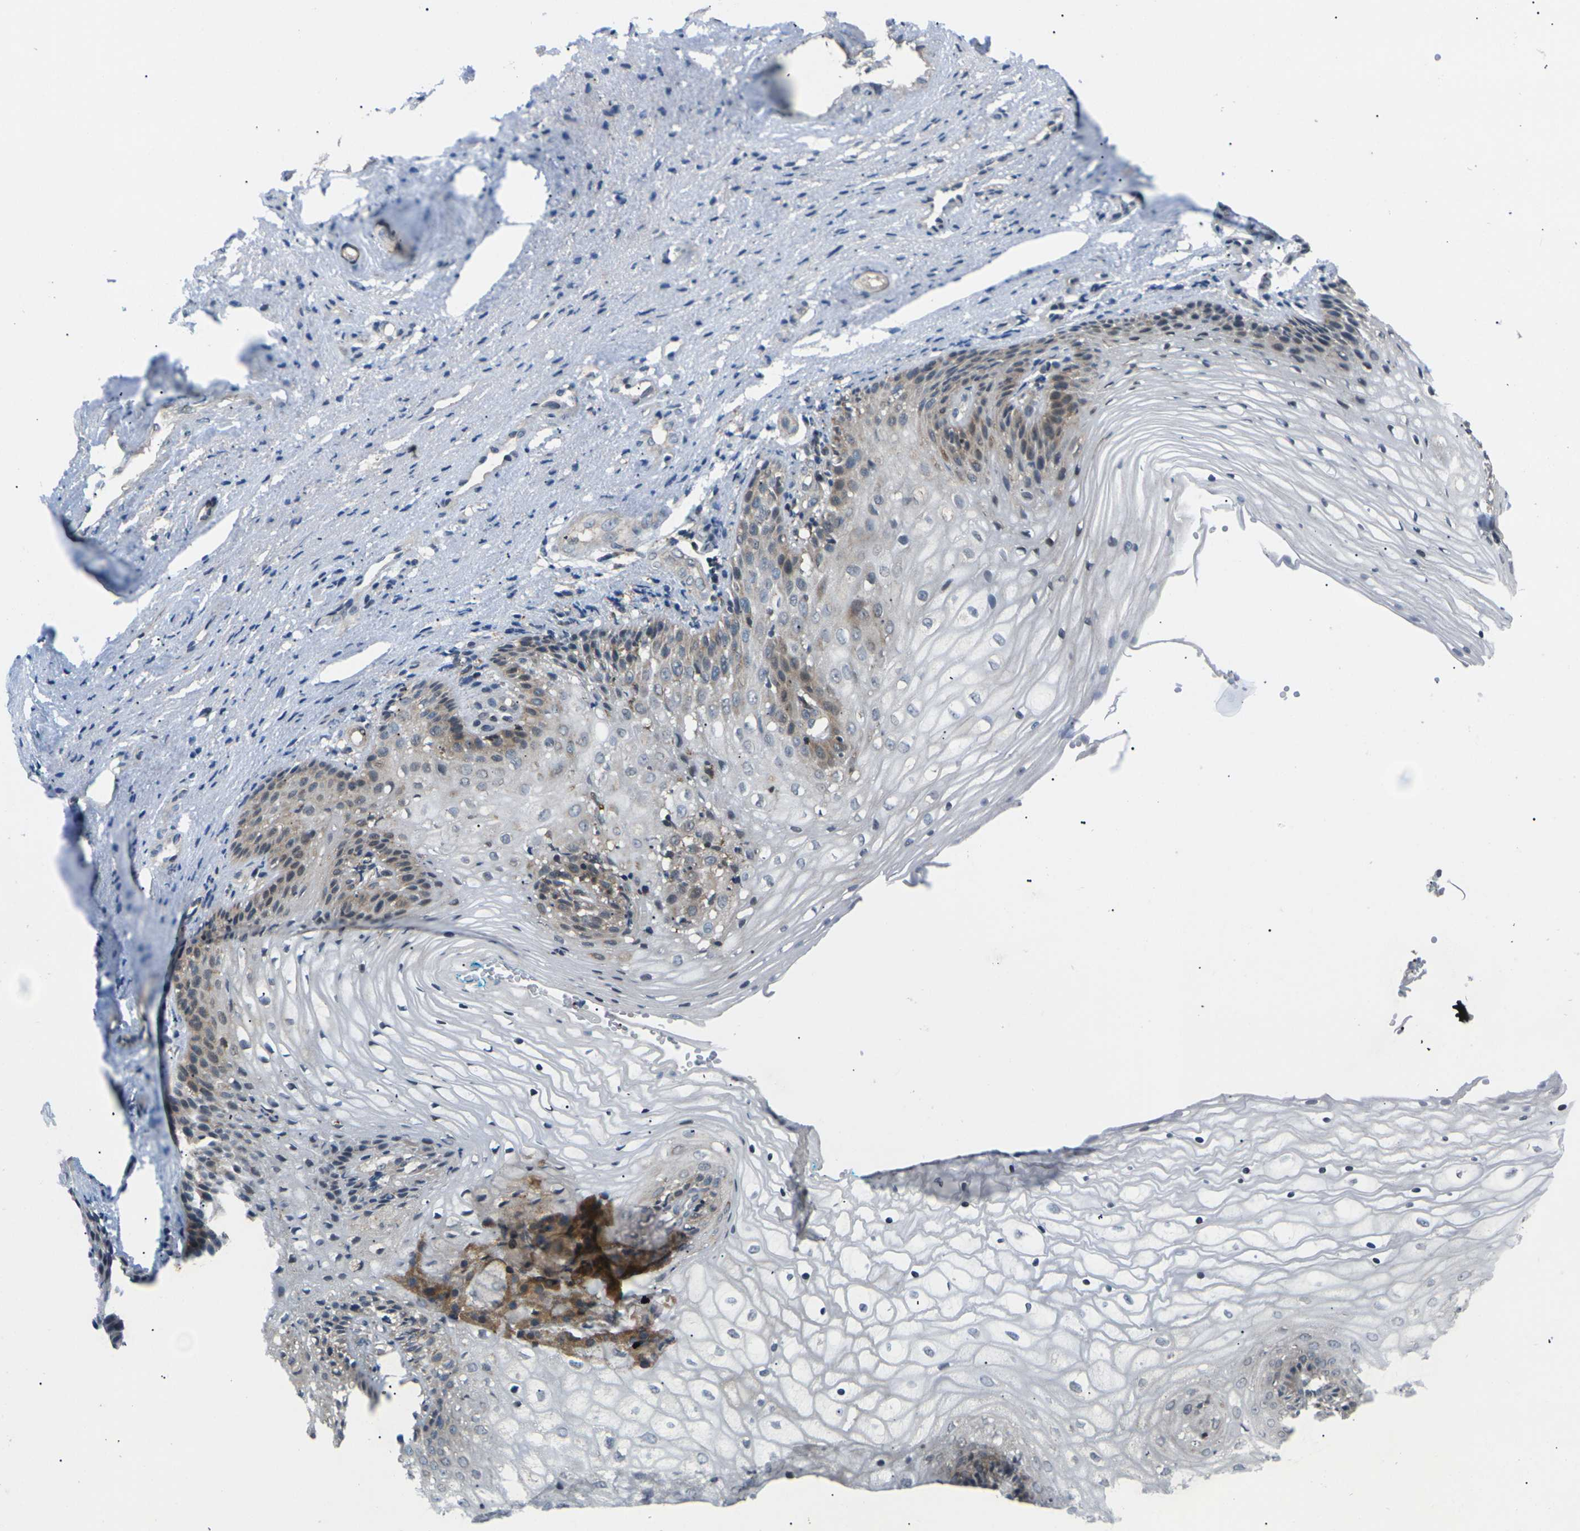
{"staining": {"intensity": "moderate", "quantity": "<25%", "location": "cytoplasmic/membranous"}, "tissue": "vagina", "cell_type": "Squamous epithelial cells", "image_type": "normal", "snomed": [{"axis": "morphology", "description": "Normal tissue, NOS"}, {"axis": "topography", "description": "Vagina"}], "caption": "A brown stain shows moderate cytoplasmic/membranous positivity of a protein in squamous epithelial cells of unremarkable human vagina. Using DAB (brown) and hematoxylin (blue) stains, captured at high magnification using brightfield microscopy.", "gene": "RPS6KA3", "patient": {"sex": "female", "age": 34}}